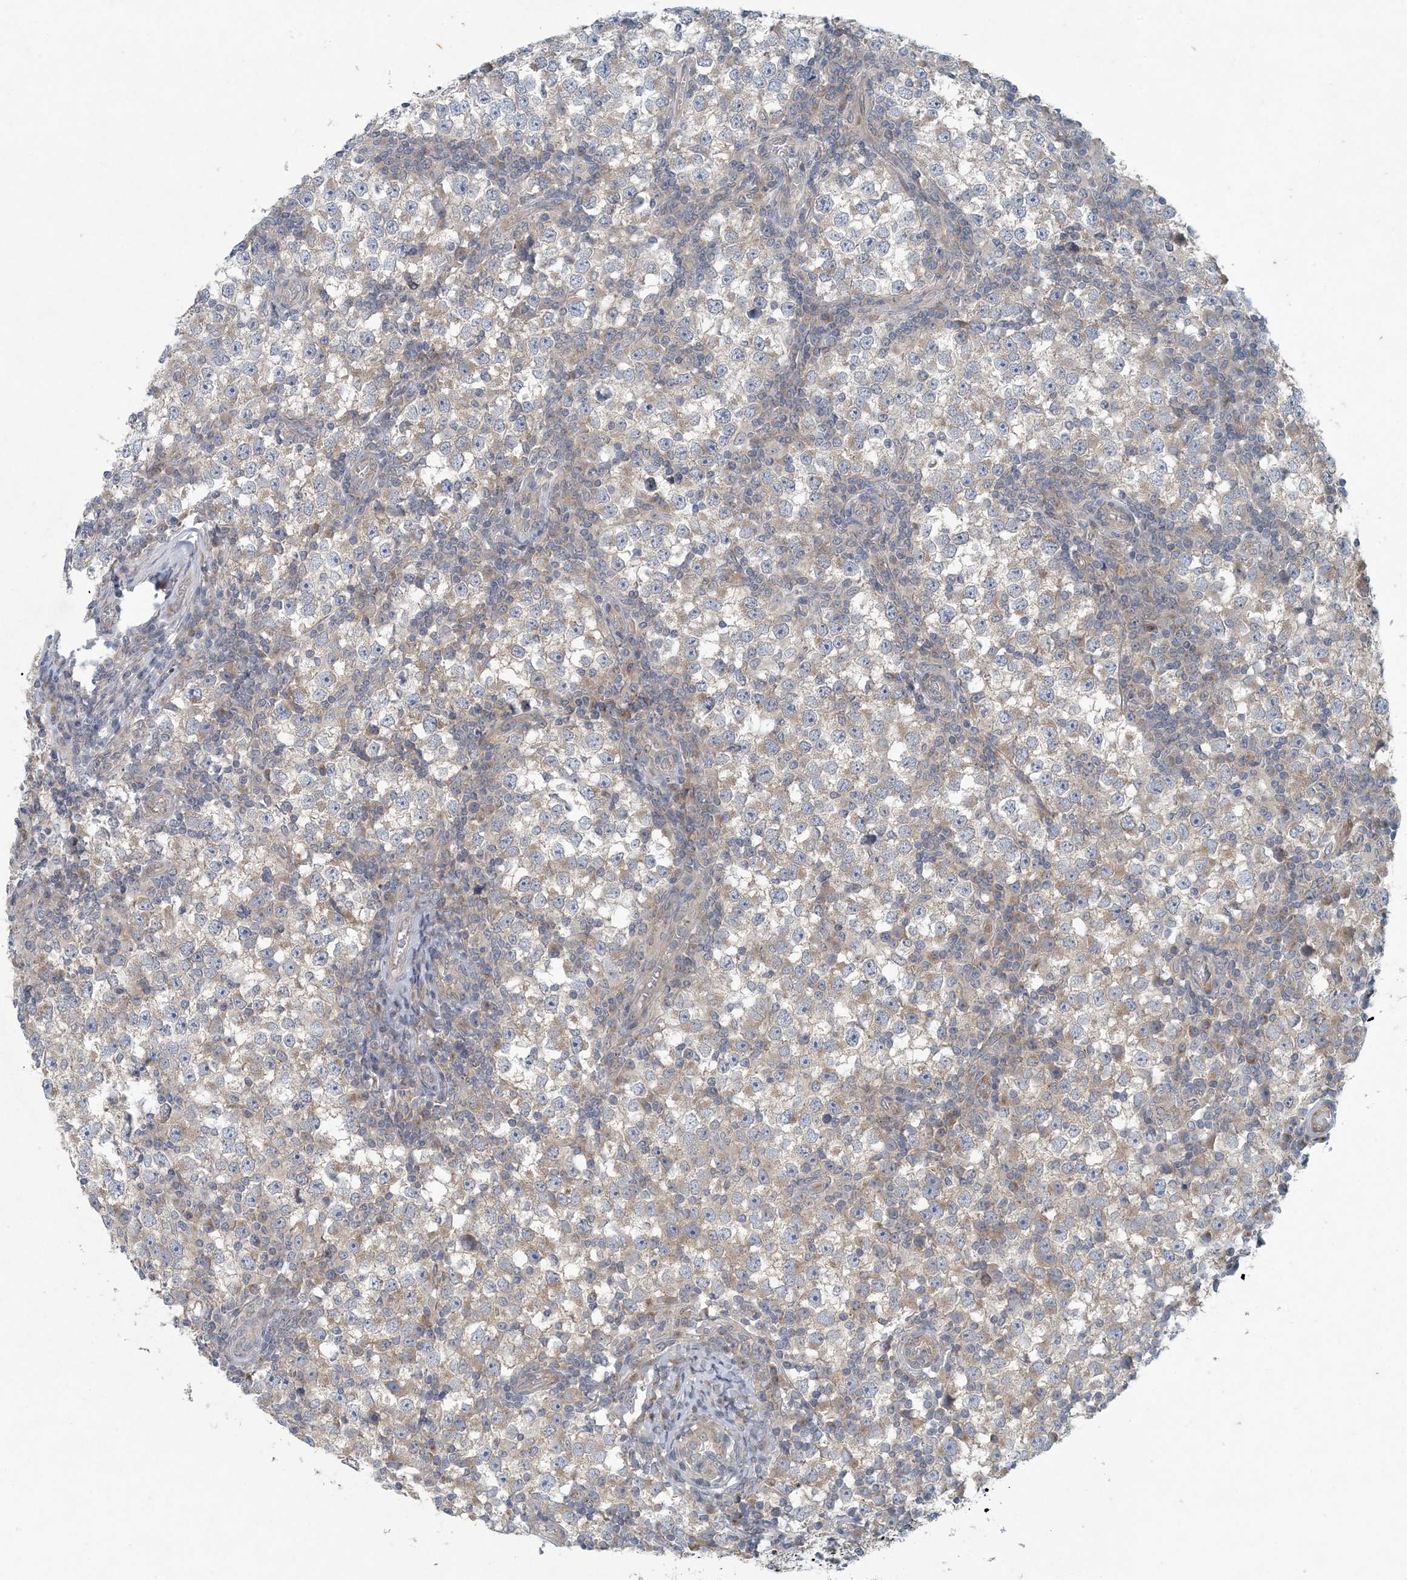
{"staining": {"intensity": "weak", "quantity": "25%-75%", "location": "cytoplasmic/membranous"}, "tissue": "testis cancer", "cell_type": "Tumor cells", "image_type": "cancer", "snomed": [{"axis": "morphology", "description": "Seminoma, NOS"}, {"axis": "topography", "description": "Testis"}], "caption": "A histopathology image of human testis seminoma stained for a protein shows weak cytoplasmic/membranous brown staining in tumor cells. (DAB IHC, brown staining for protein, blue staining for nuclei).", "gene": "HIKESHI", "patient": {"sex": "male", "age": 65}}